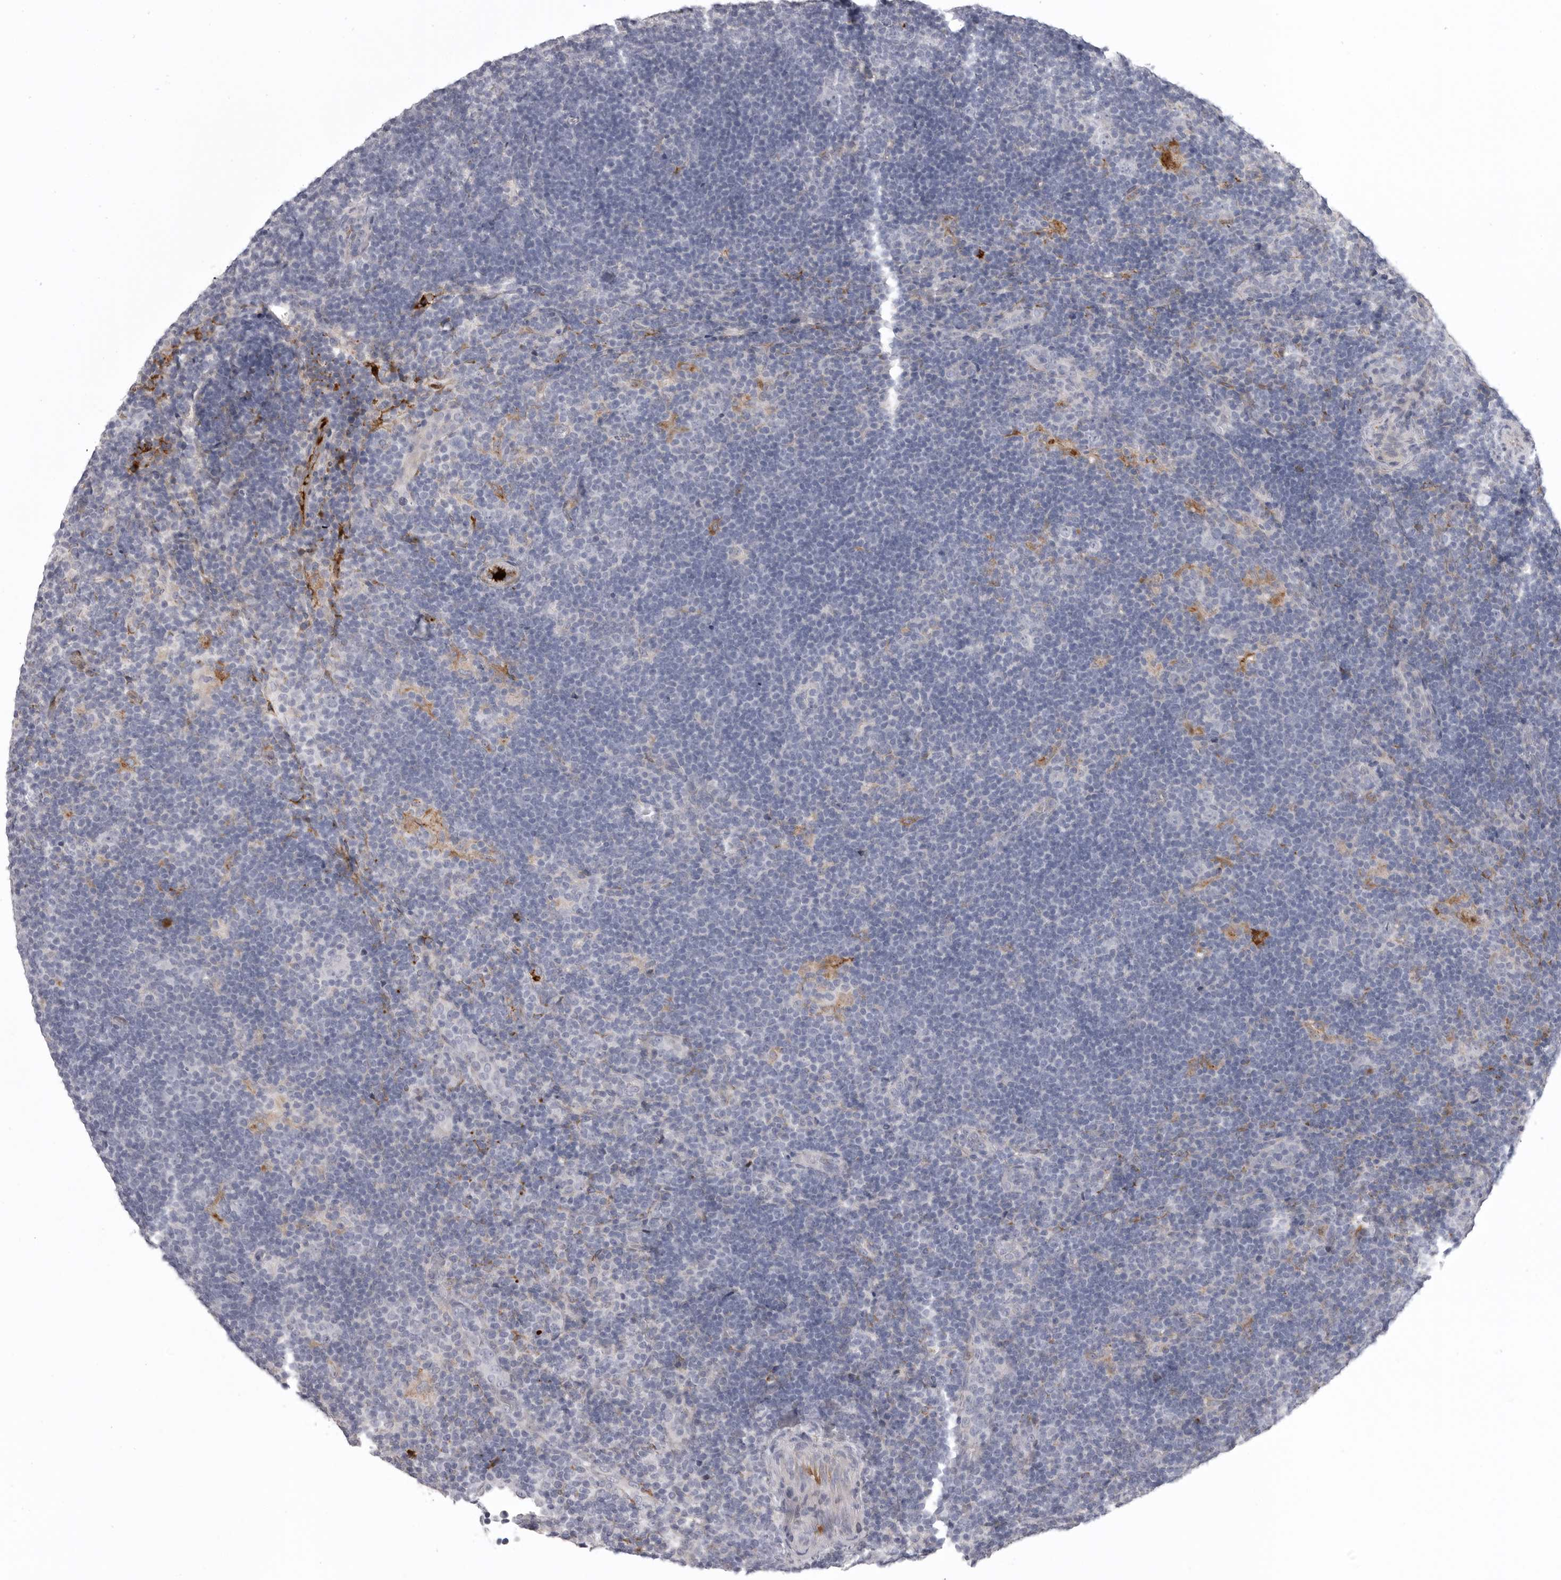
{"staining": {"intensity": "negative", "quantity": "none", "location": "none"}, "tissue": "lymphoma", "cell_type": "Tumor cells", "image_type": "cancer", "snomed": [{"axis": "morphology", "description": "Hodgkin's disease, NOS"}, {"axis": "topography", "description": "Lymph node"}], "caption": "There is no significant expression in tumor cells of Hodgkin's disease.", "gene": "SERPING1", "patient": {"sex": "female", "age": 57}}